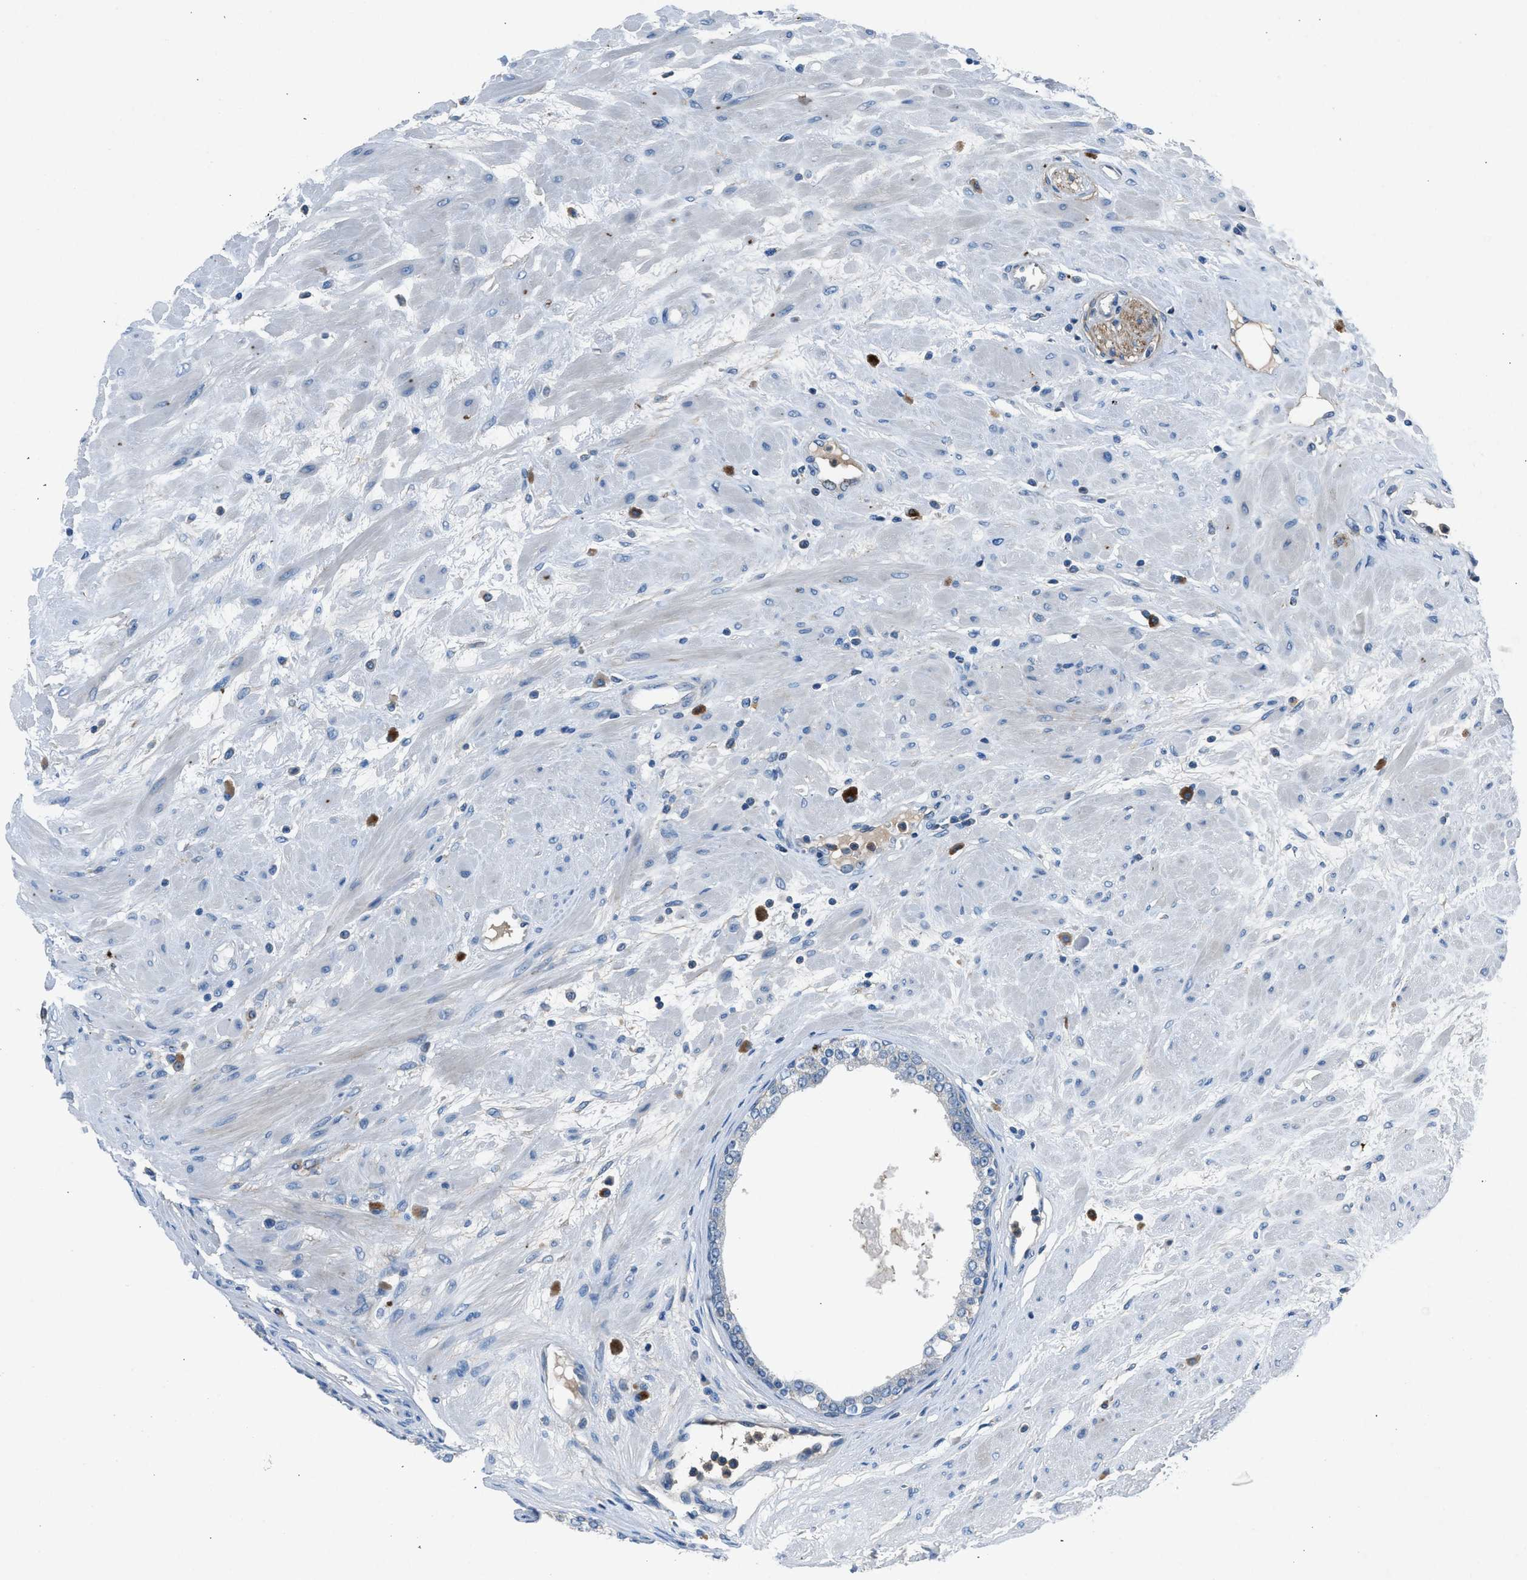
{"staining": {"intensity": "negative", "quantity": "none", "location": "none"}, "tissue": "prostate cancer", "cell_type": "Tumor cells", "image_type": "cancer", "snomed": [{"axis": "morphology", "description": "Adenocarcinoma, Low grade"}, {"axis": "topography", "description": "Prostate"}], "caption": "This is an immunohistochemistry image of adenocarcinoma (low-grade) (prostate). There is no expression in tumor cells.", "gene": "BMP1", "patient": {"sex": "male", "age": 63}}